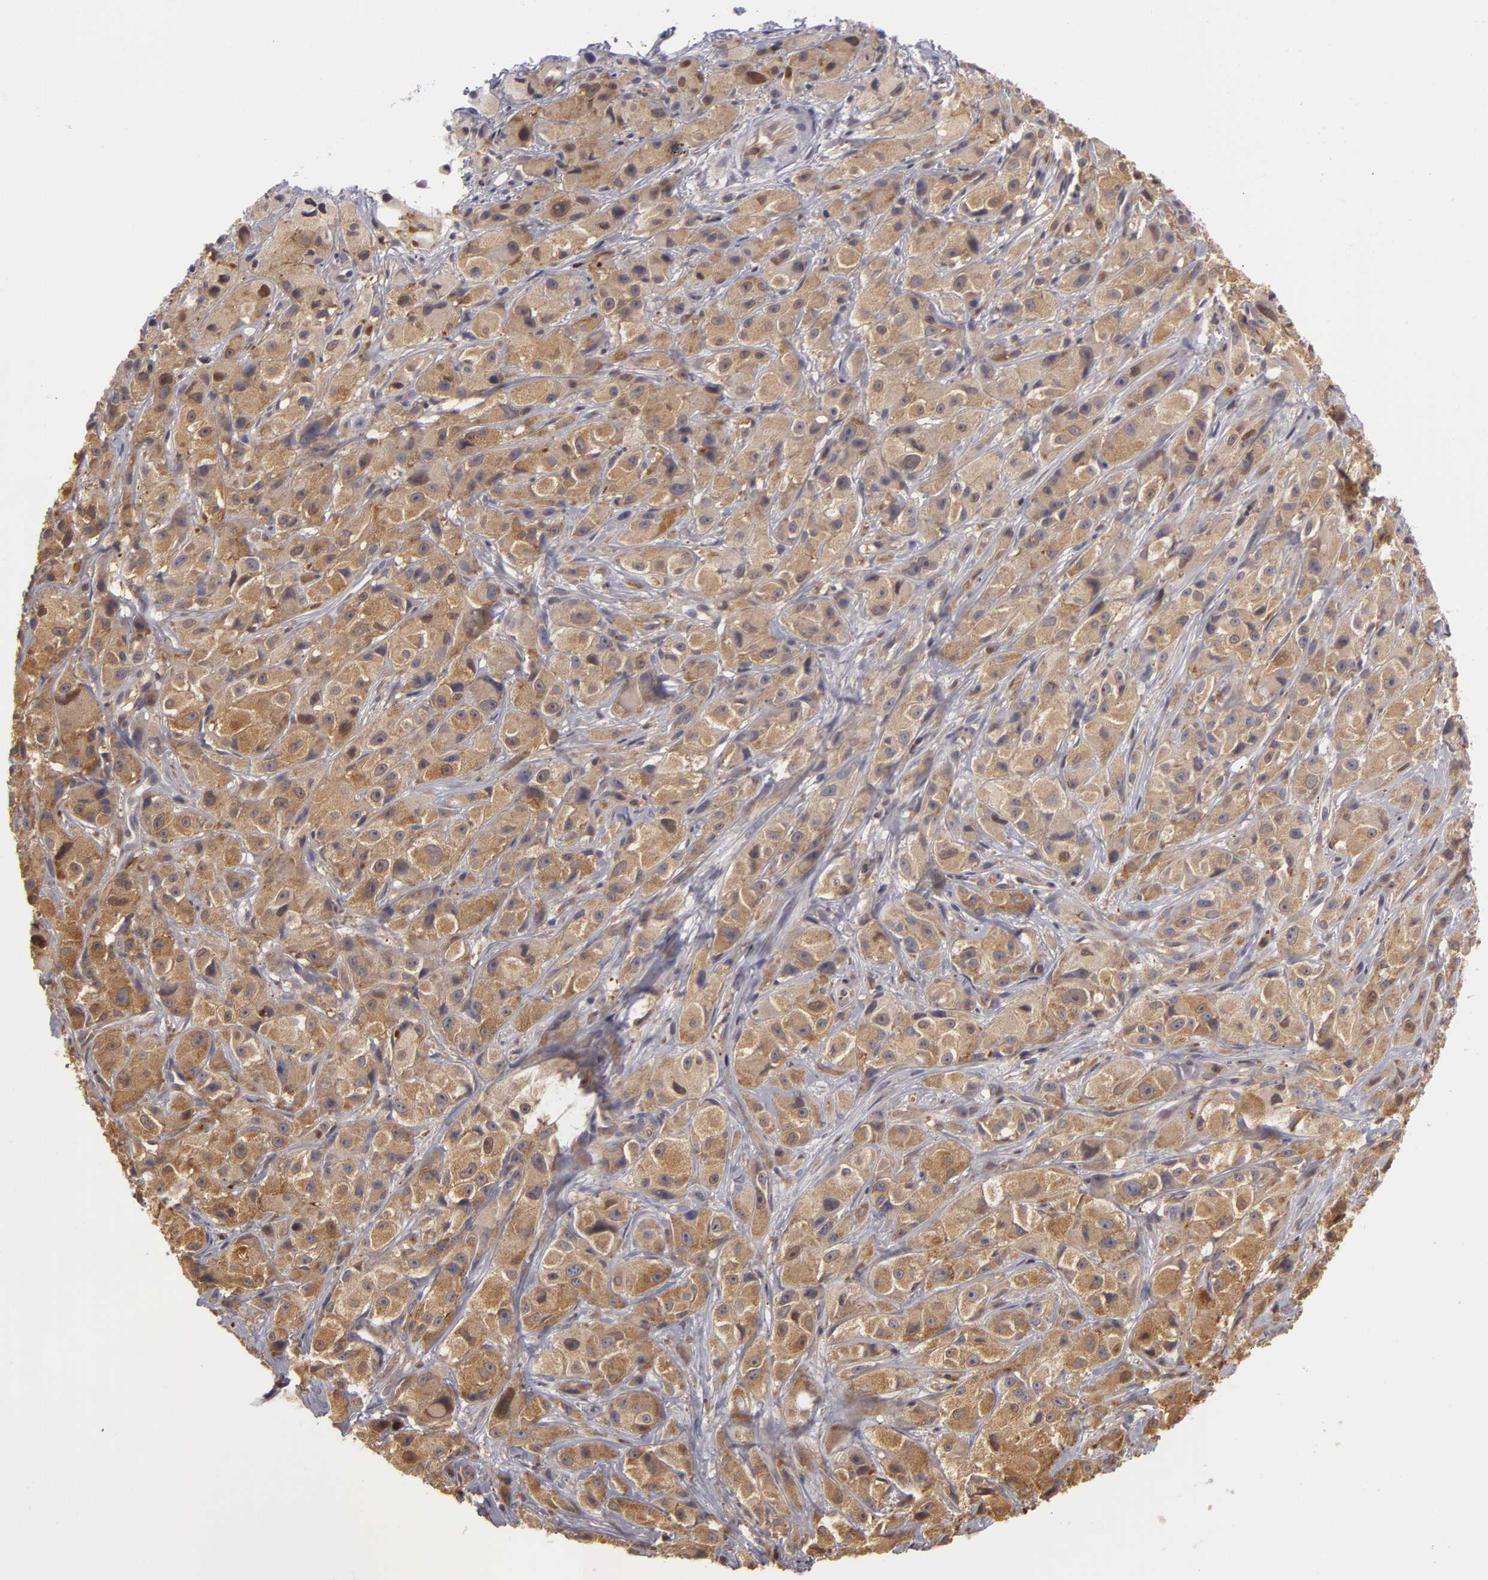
{"staining": {"intensity": "moderate", "quantity": ">75%", "location": "cytoplasmic/membranous"}, "tissue": "melanoma", "cell_type": "Tumor cells", "image_type": "cancer", "snomed": [{"axis": "morphology", "description": "Malignant melanoma, NOS"}, {"axis": "topography", "description": "Skin"}], "caption": "Protein positivity by immunohistochemistry (IHC) reveals moderate cytoplasmic/membranous positivity in about >75% of tumor cells in malignant melanoma.", "gene": "ZNF229", "patient": {"sex": "male", "age": 56}}